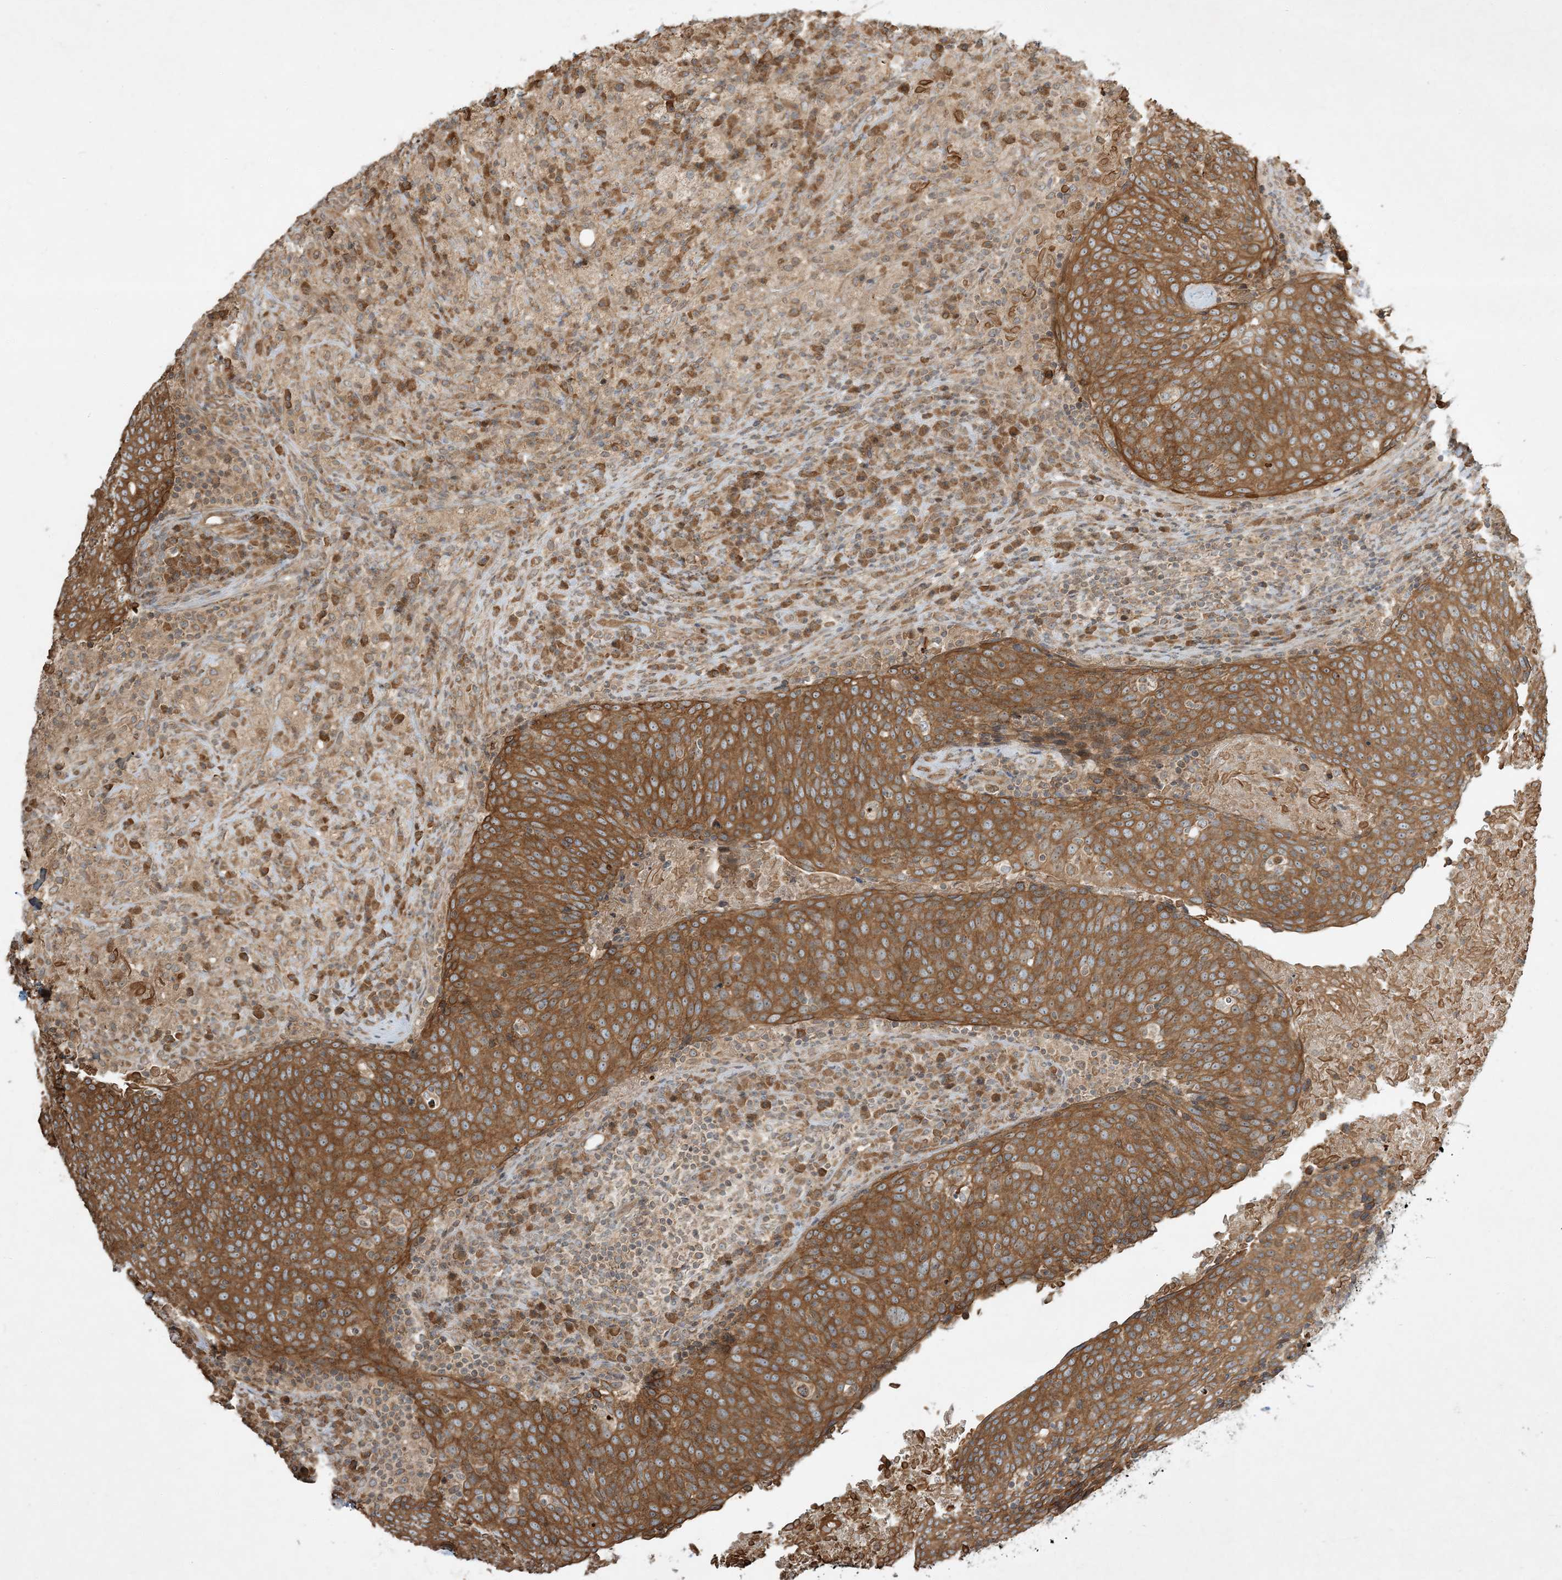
{"staining": {"intensity": "moderate", "quantity": ">75%", "location": "cytoplasmic/membranous"}, "tissue": "head and neck cancer", "cell_type": "Tumor cells", "image_type": "cancer", "snomed": [{"axis": "morphology", "description": "Squamous cell carcinoma, NOS"}, {"axis": "morphology", "description": "Squamous cell carcinoma, metastatic, NOS"}, {"axis": "topography", "description": "Lymph node"}, {"axis": "topography", "description": "Head-Neck"}], "caption": "The photomicrograph reveals a brown stain indicating the presence of a protein in the cytoplasmic/membranous of tumor cells in metastatic squamous cell carcinoma (head and neck). (DAB IHC, brown staining for protein, blue staining for nuclei).", "gene": "COMMD8", "patient": {"sex": "male", "age": 62}}